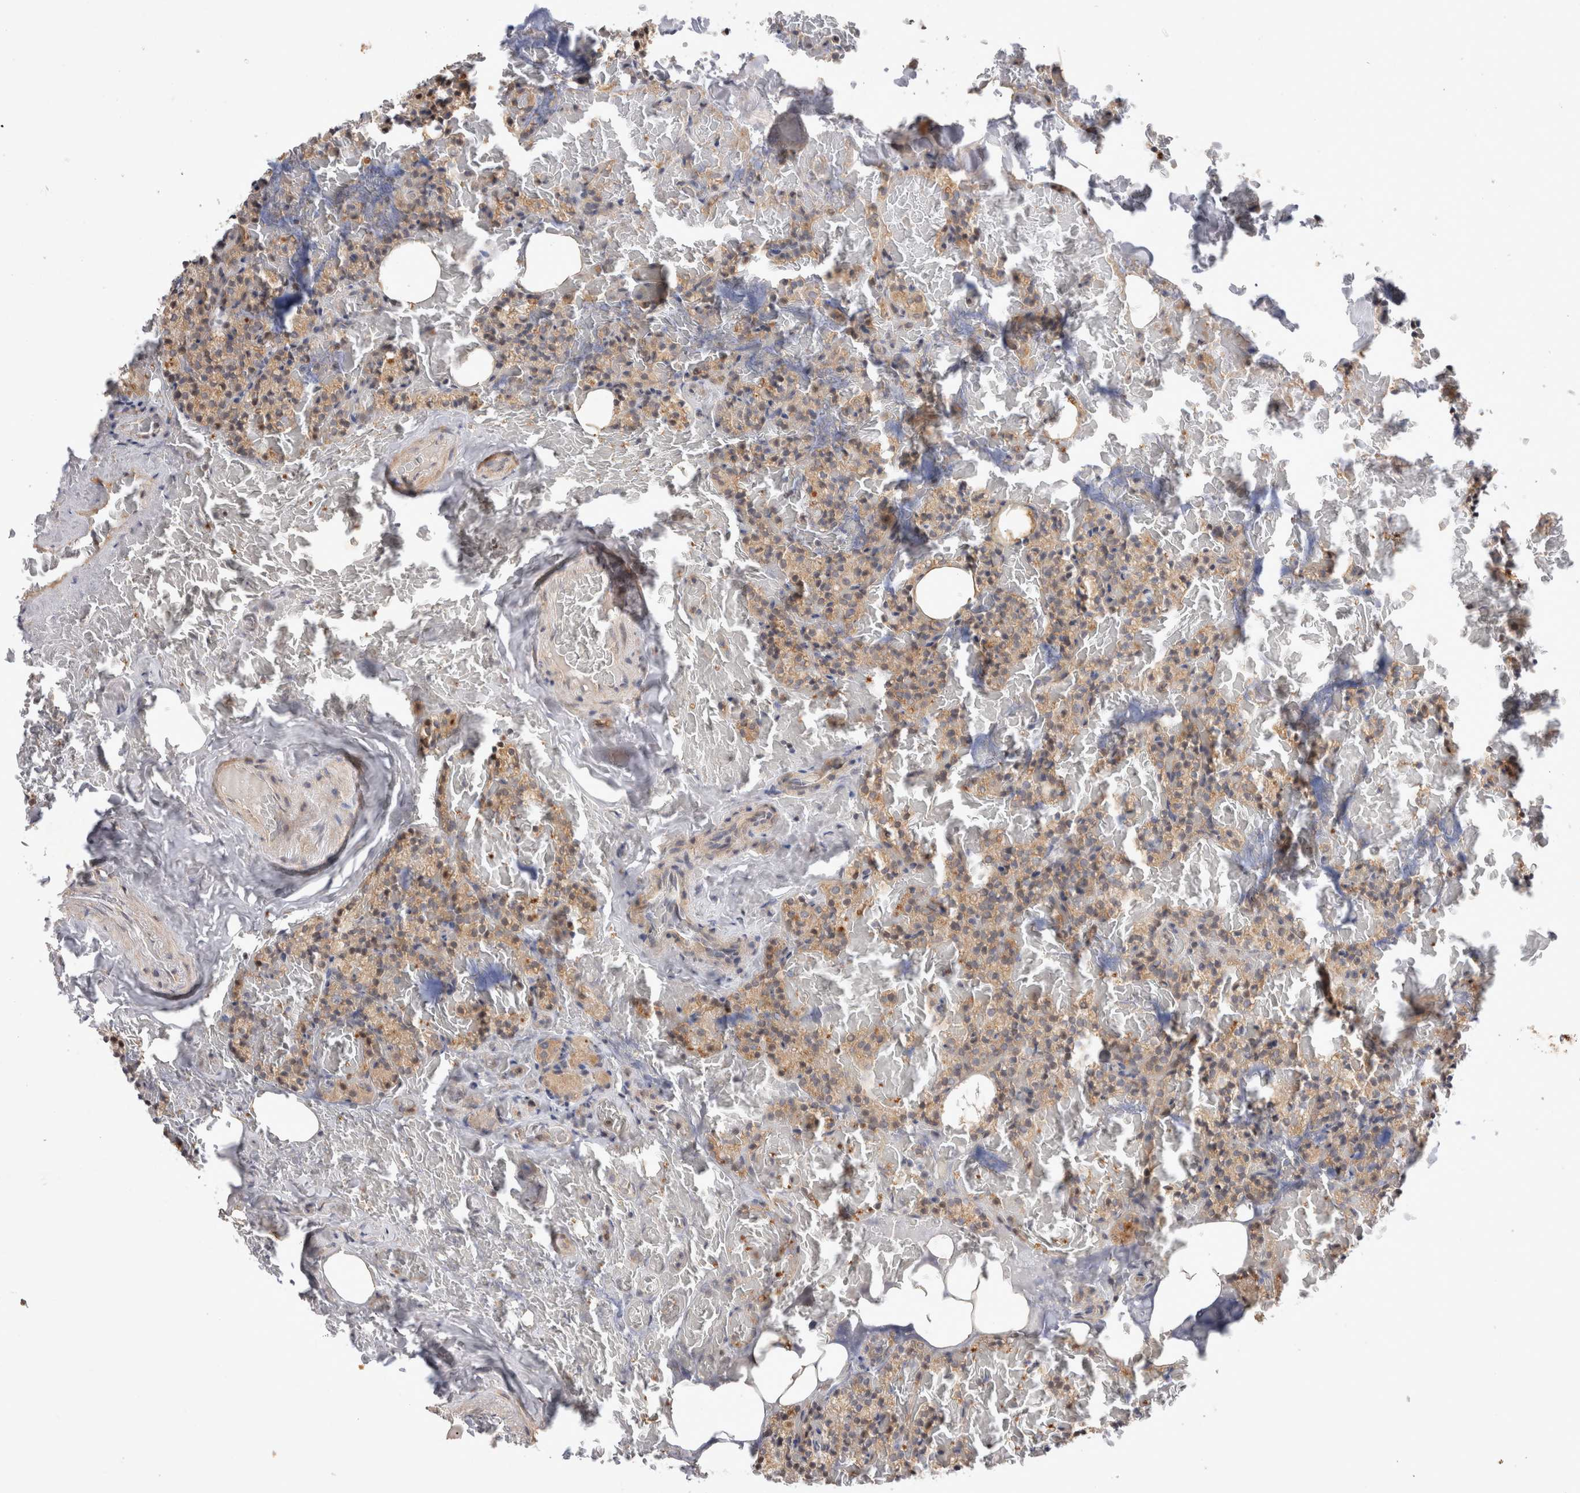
{"staining": {"intensity": "weak", "quantity": ">75%", "location": "cytoplasmic/membranous"}, "tissue": "parathyroid gland", "cell_type": "Glandular cells", "image_type": "normal", "snomed": [{"axis": "morphology", "description": "Normal tissue, NOS"}, {"axis": "topography", "description": "Parathyroid gland"}], "caption": "Immunohistochemistry (IHC) histopathology image of normal parathyroid gland: parathyroid gland stained using immunohistochemistry displays low levels of weak protein expression localized specifically in the cytoplasmic/membranous of glandular cells, appearing as a cytoplasmic/membranous brown color.", "gene": "HTT", "patient": {"sex": "female", "age": 78}}